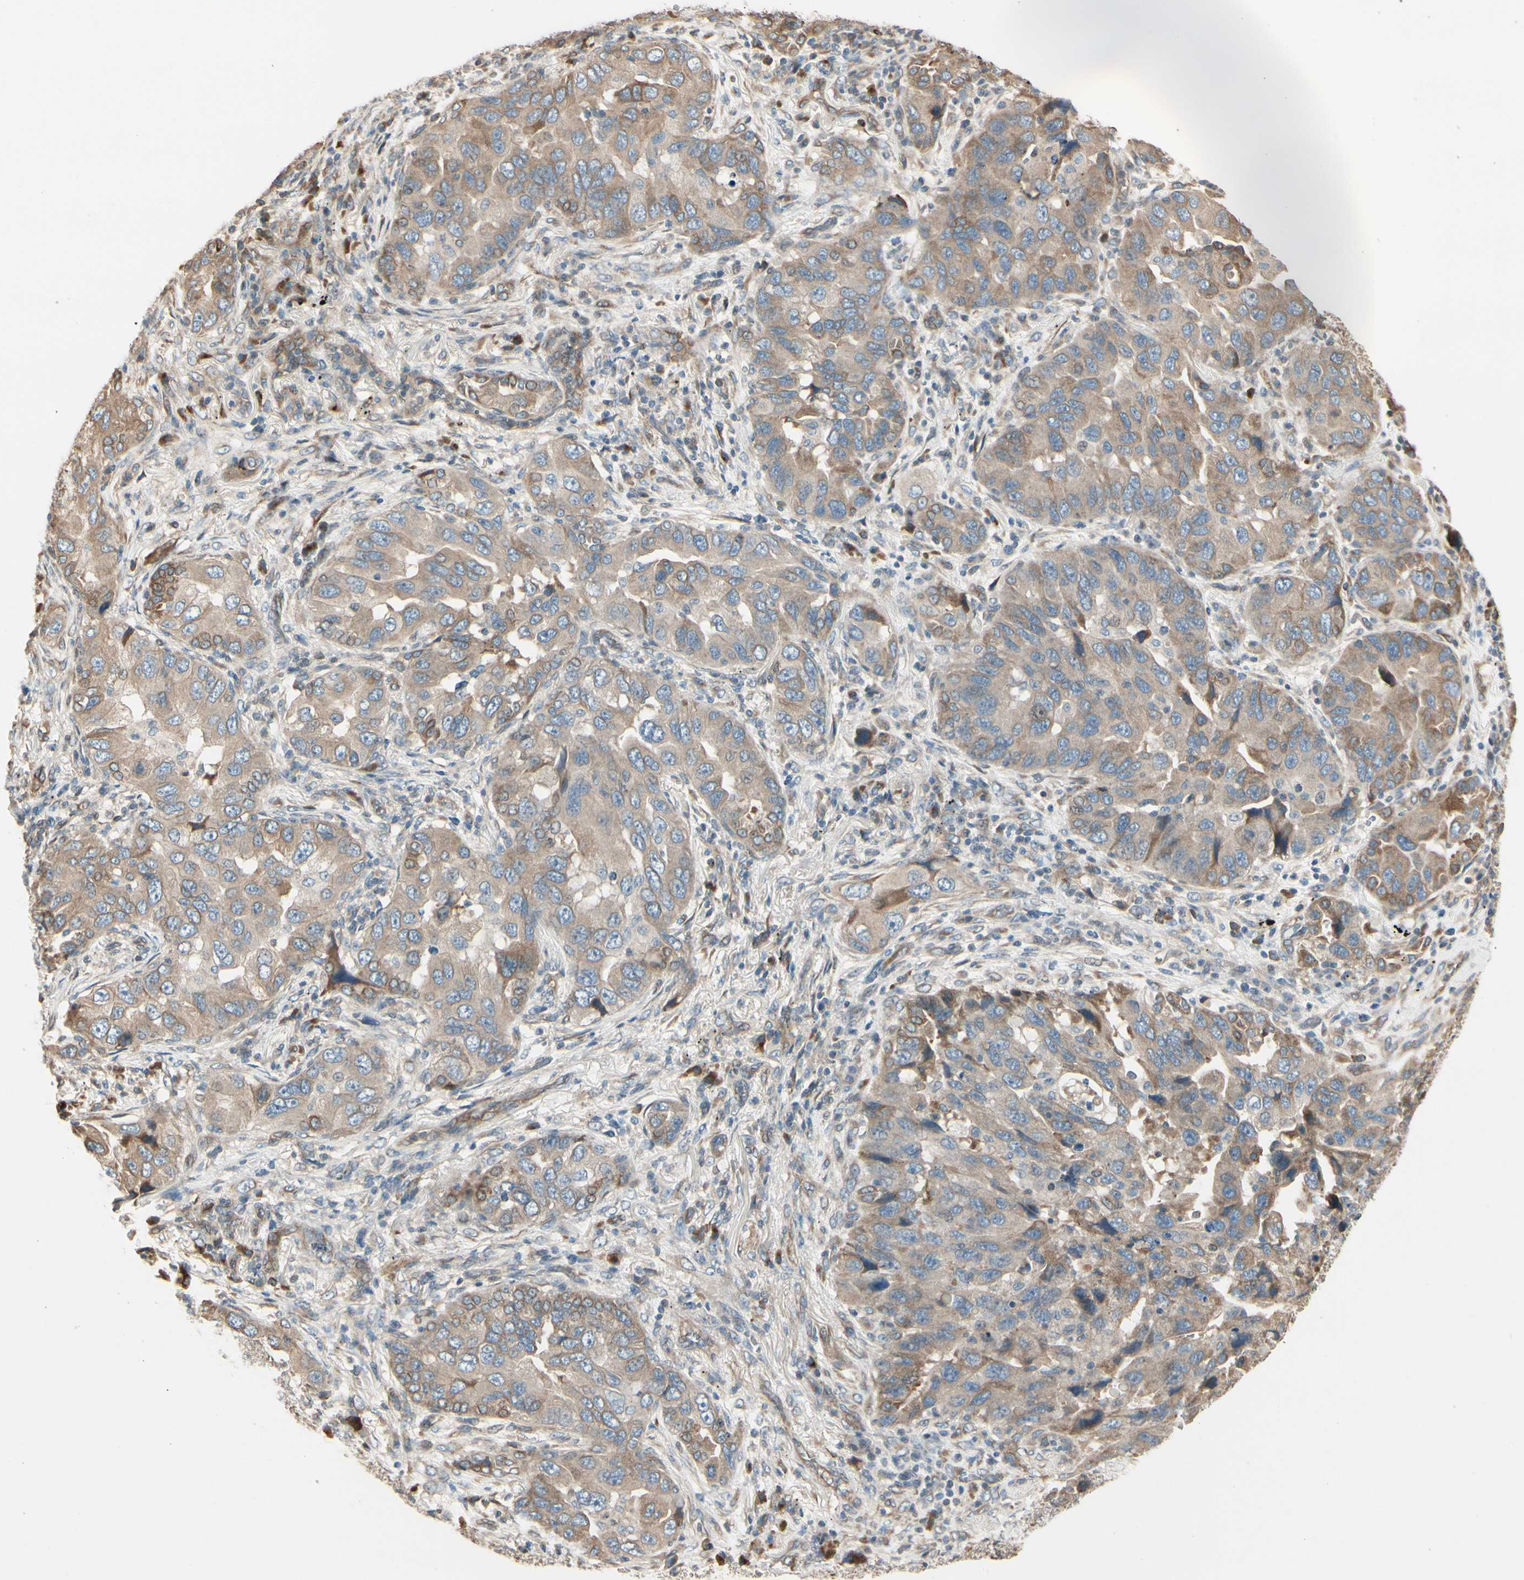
{"staining": {"intensity": "weak", "quantity": ">75%", "location": "cytoplasmic/membranous"}, "tissue": "lung cancer", "cell_type": "Tumor cells", "image_type": "cancer", "snomed": [{"axis": "morphology", "description": "Adenocarcinoma, NOS"}, {"axis": "topography", "description": "Lung"}], "caption": "Tumor cells display low levels of weak cytoplasmic/membranous staining in about >75% of cells in human lung adenocarcinoma.", "gene": "NUCB2", "patient": {"sex": "female", "age": 65}}